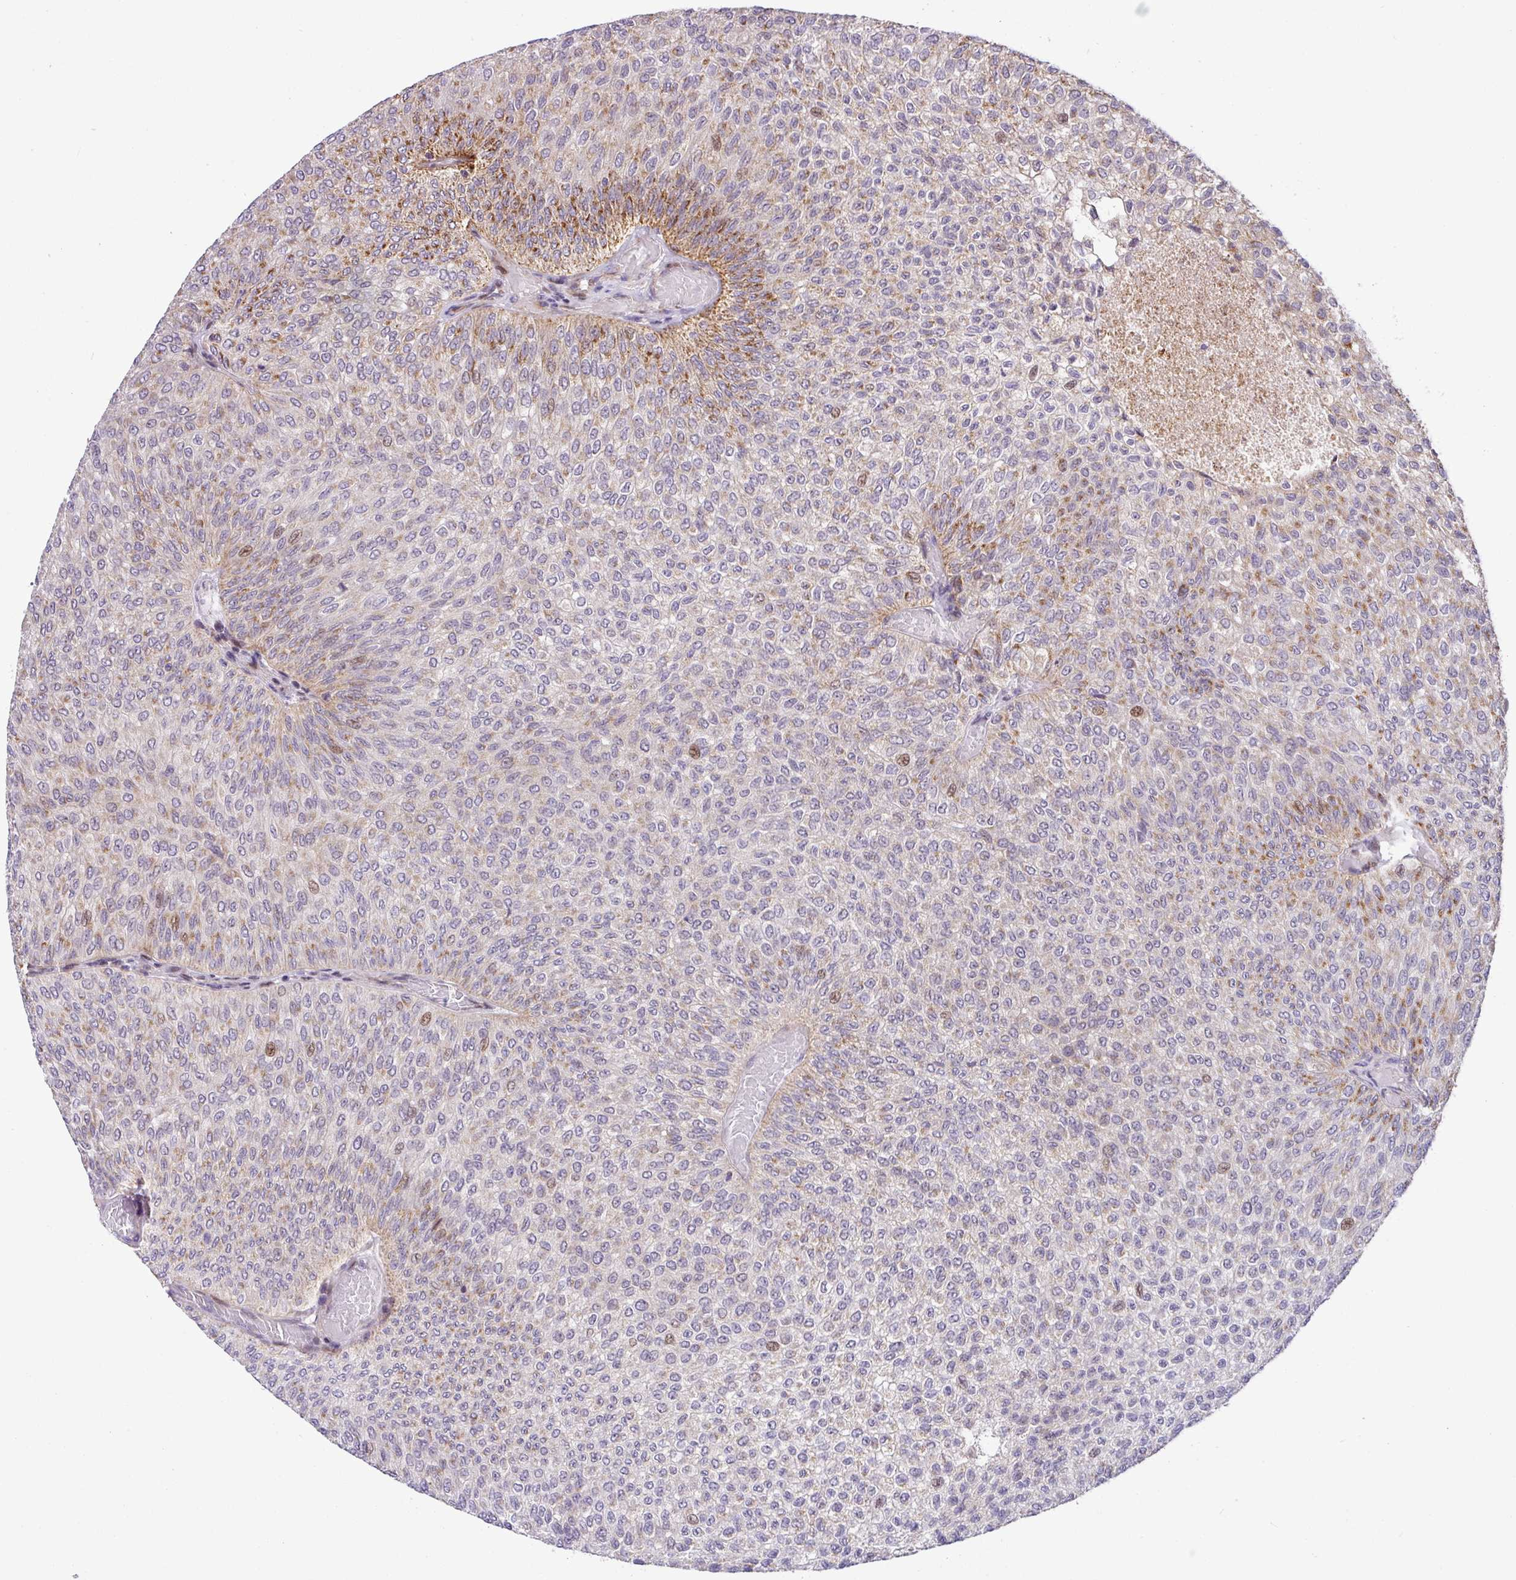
{"staining": {"intensity": "moderate", "quantity": "25%-75%", "location": "cytoplasmic/membranous,nuclear"}, "tissue": "urothelial cancer", "cell_type": "Tumor cells", "image_type": "cancer", "snomed": [{"axis": "morphology", "description": "Urothelial carcinoma, Low grade"}, {"axis": "topography", "description": "Urinary bladder"}], "caption": "Urothelial carcinoma (low-grade) stained with a brown dye exhibits moderate cytoplasmic/membranous and nuclear positive expression in approximately 25%-75% of tumor cells.", "gene": "SARS2", "patient": {"sex": "male", "age": 78}}